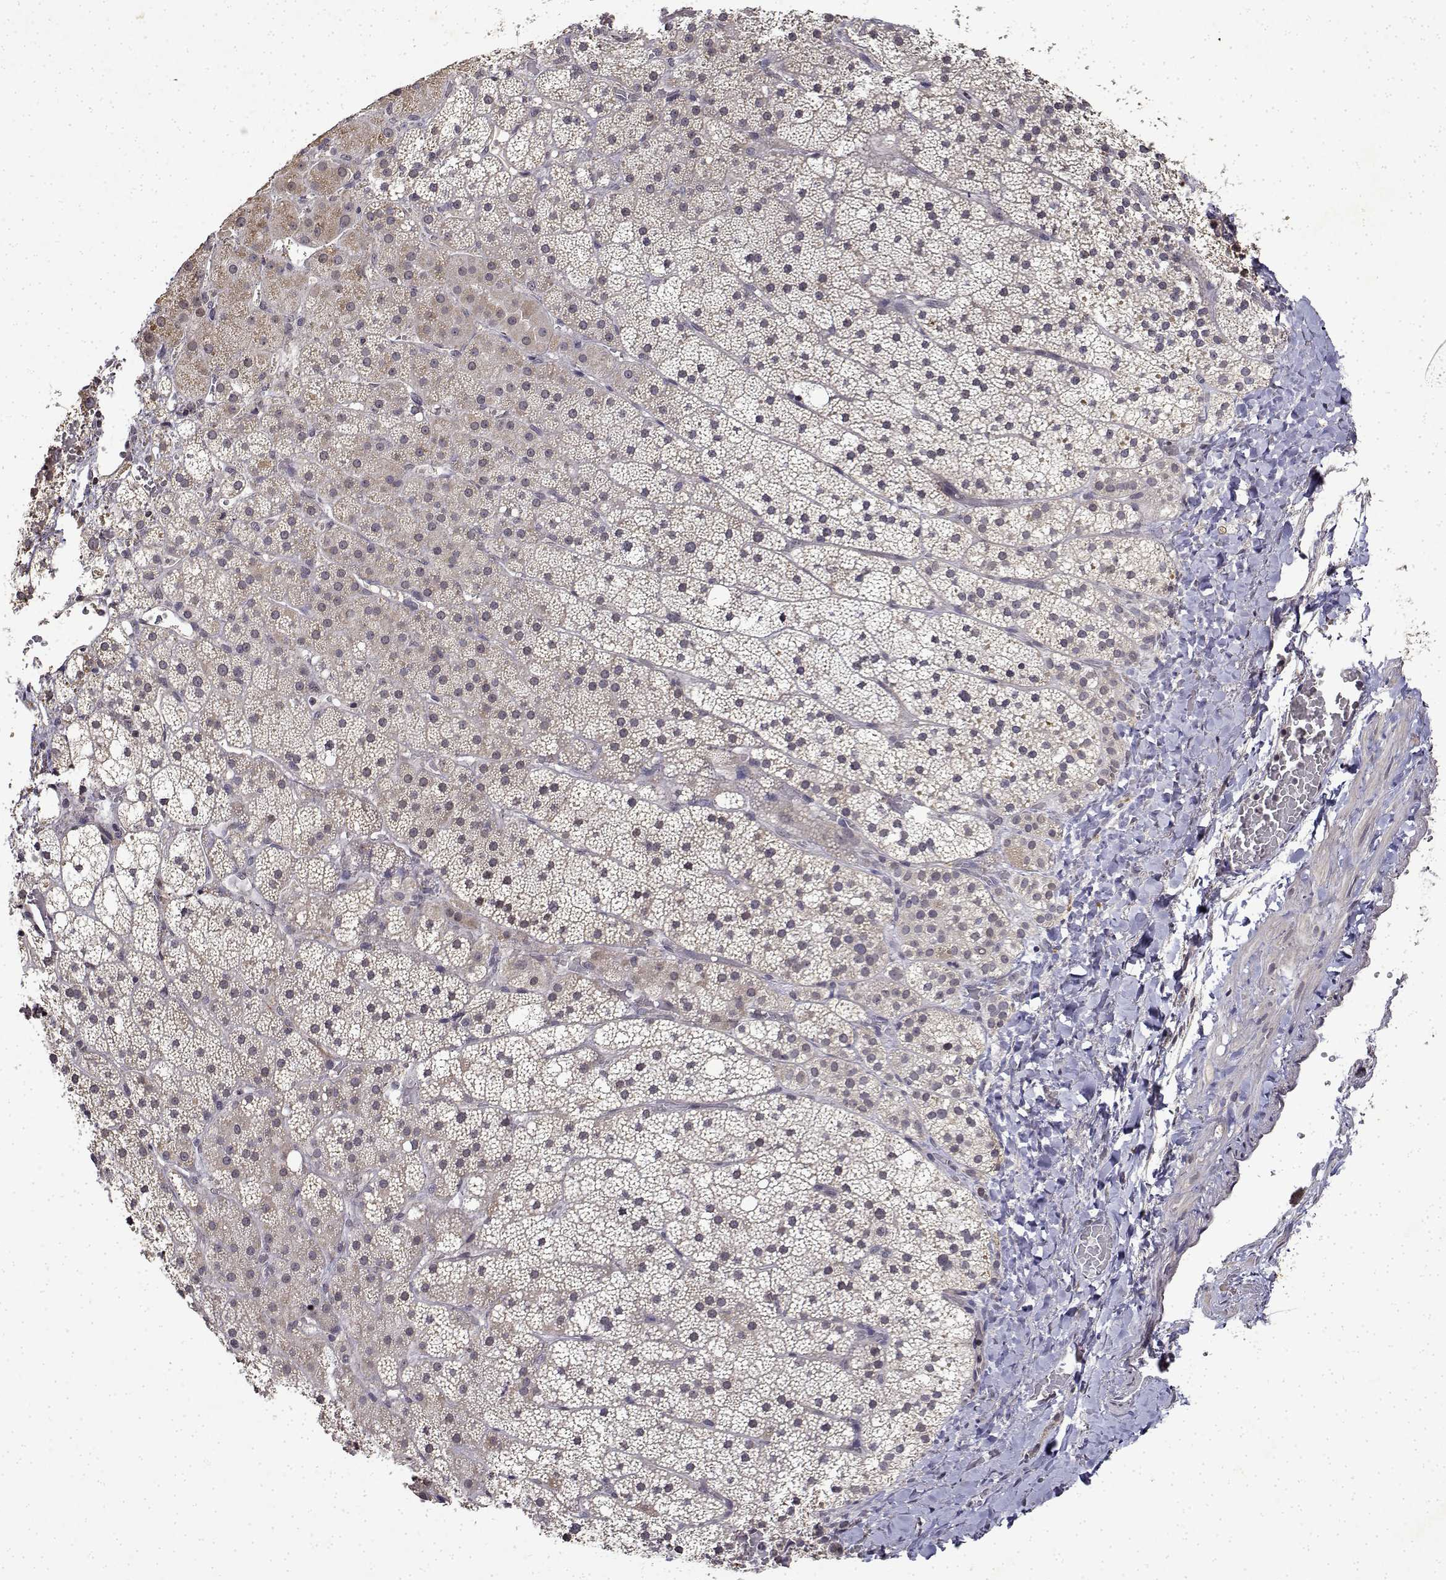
{"staining": {"intensity": "moderate", "quantity": "25%-75%", "location": "cytoplasmic/membranous"}, "tissue": "adrenal gland", "cell_type": "Glandular cells", "image_type": "normal", "snomed": [{"axis": "morphology", "description": "Normal tissue, NOS"}, {"axis": "topography", "description": "Adrenal gland"}], "caption": "An immunohistochemistry image of normal tissue is shown. Protein staining in brown labels moderate cytoplasmic/membranous positivity in adrenal gland within glandular cells.", "gene": "BDNF", "patient": {"sex": "male", "age": 53}}